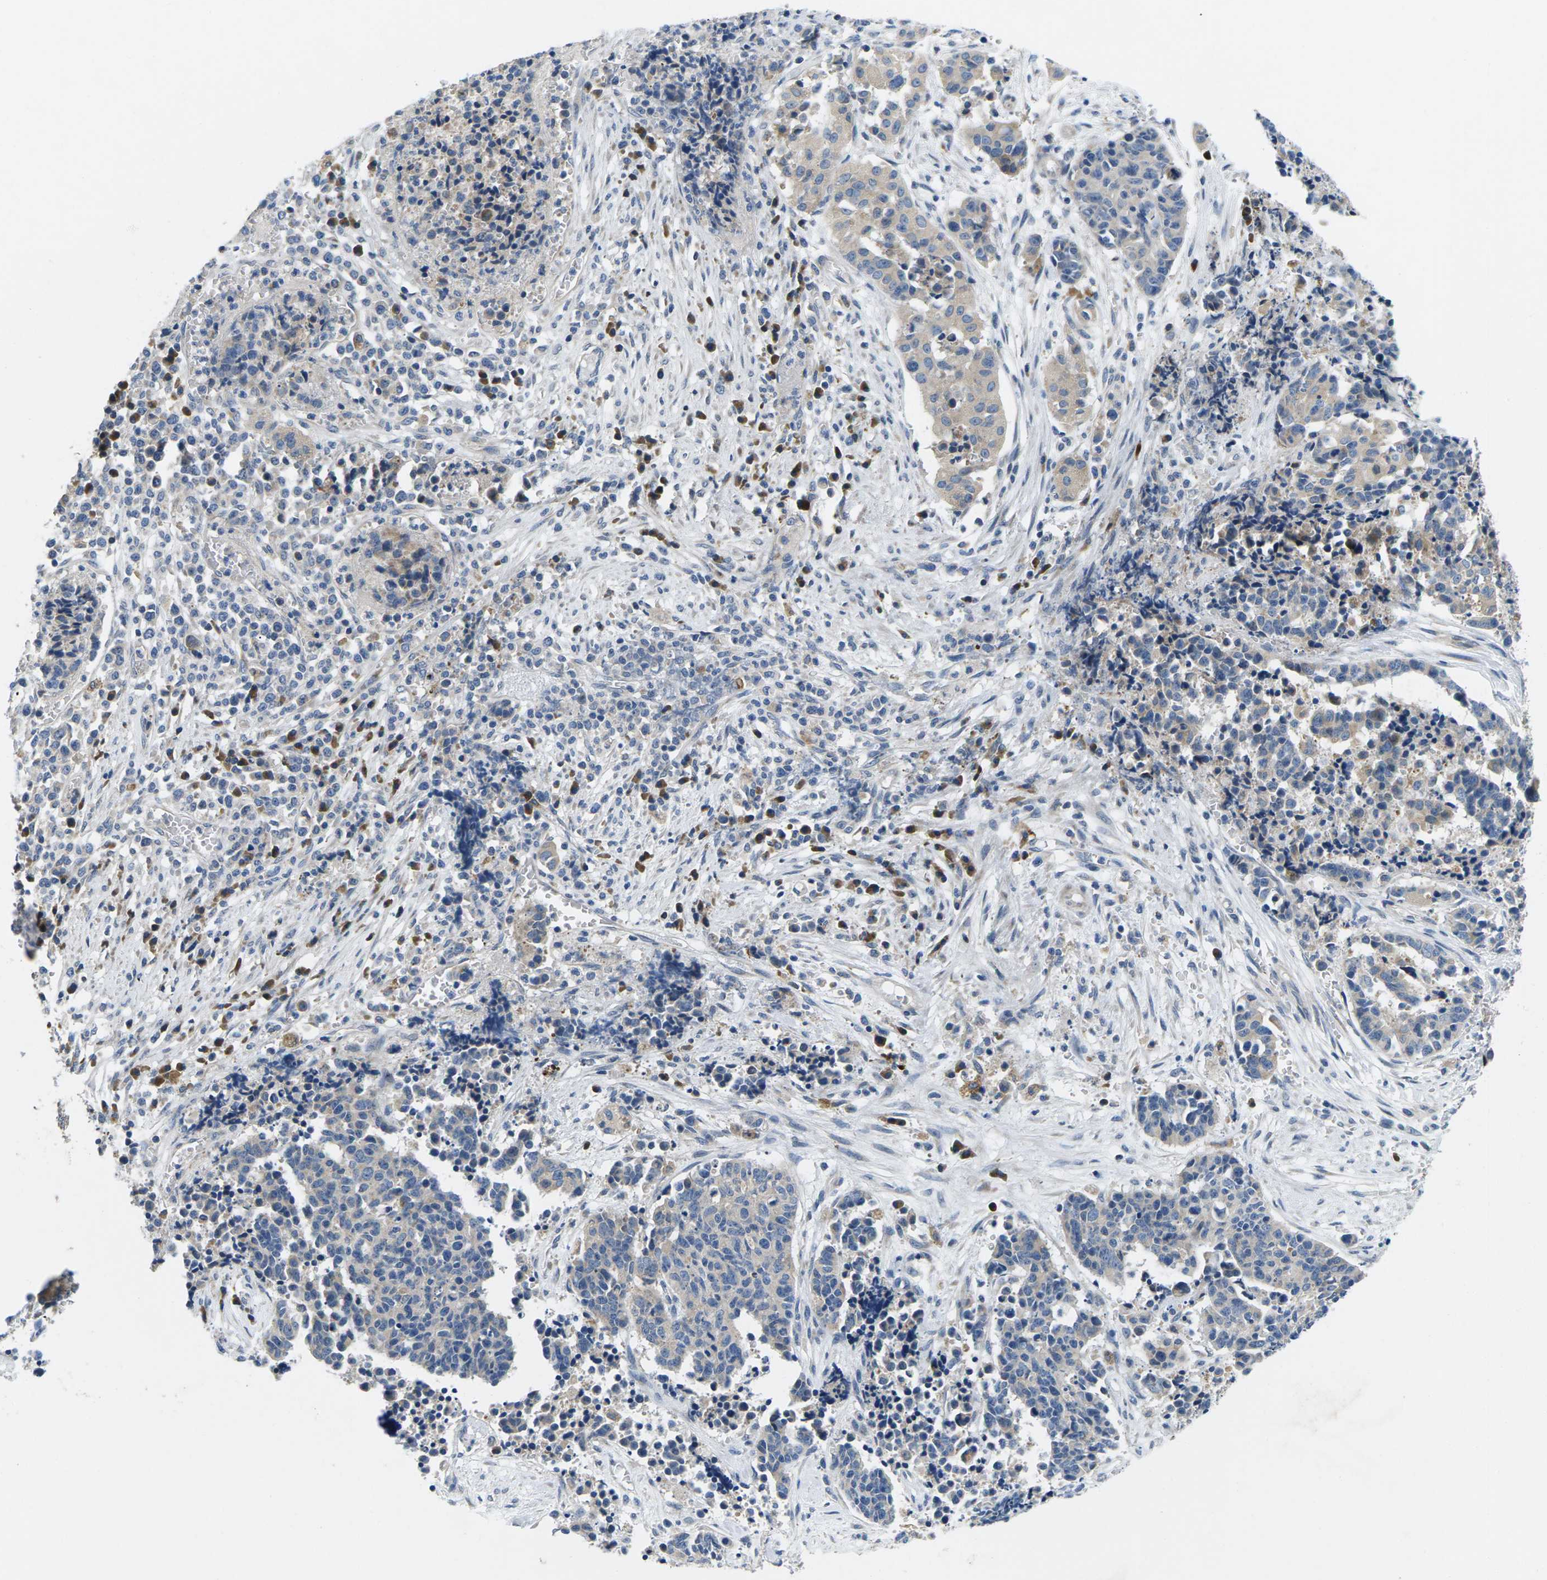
{"staining": {"intensity": "negative", "quantity": "none", "location": "none"}, "tissue": "cervical cancer", "cell_type": "Tumor cells", "image_type": "cancer", "snomed": [{"axis": "morphology", "description": "Squamous cell carcinoma, NOS"}, {"axis": "topography", "description": "Cervix"}], "caption": "Histopathology image shows no significant protein staining in tumor cells of cervical squamous cell carcinoma.", "gene": "ERGIC3", "patient": {"sex": "female", "age": 35}}